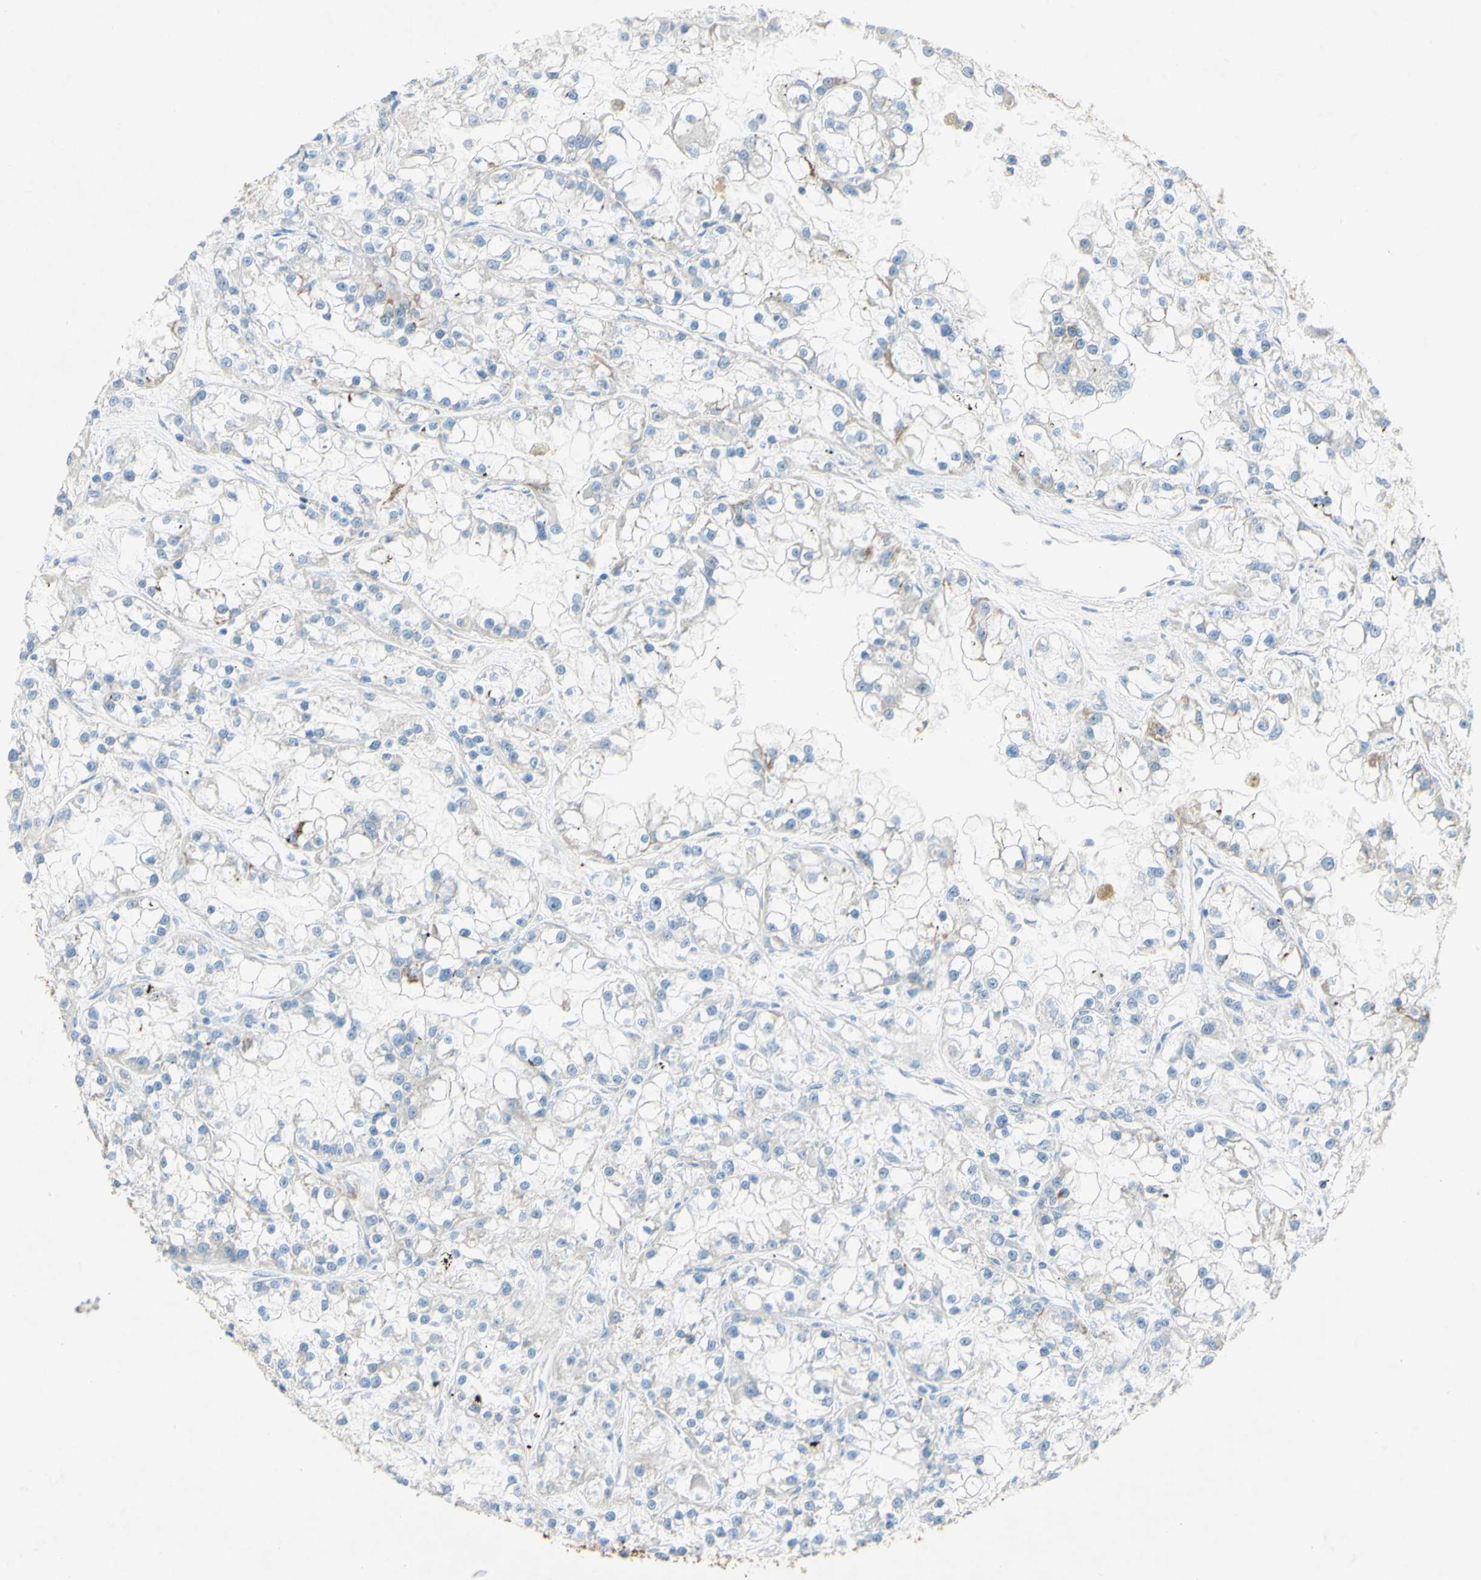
{"staining": {"intensity": "negative", "quantity": "none", "location": "none"}, "tissue": "renal cancer", "cell_type": "Tumor cells", "image_type": "cancer", "snomed": [{"axis": "morphology", "description": "Adenocarcinoma, NOS"}, {"axis": "topography", "description": "Kidney"}], "caption": "A high-resolution image shows immunohistochemistry staining of adenocarcinoma (renal), which reveals no significant expression in tumor cells.", "gene": "ACADL", "patient": {"sex": "female", "age": 52}}